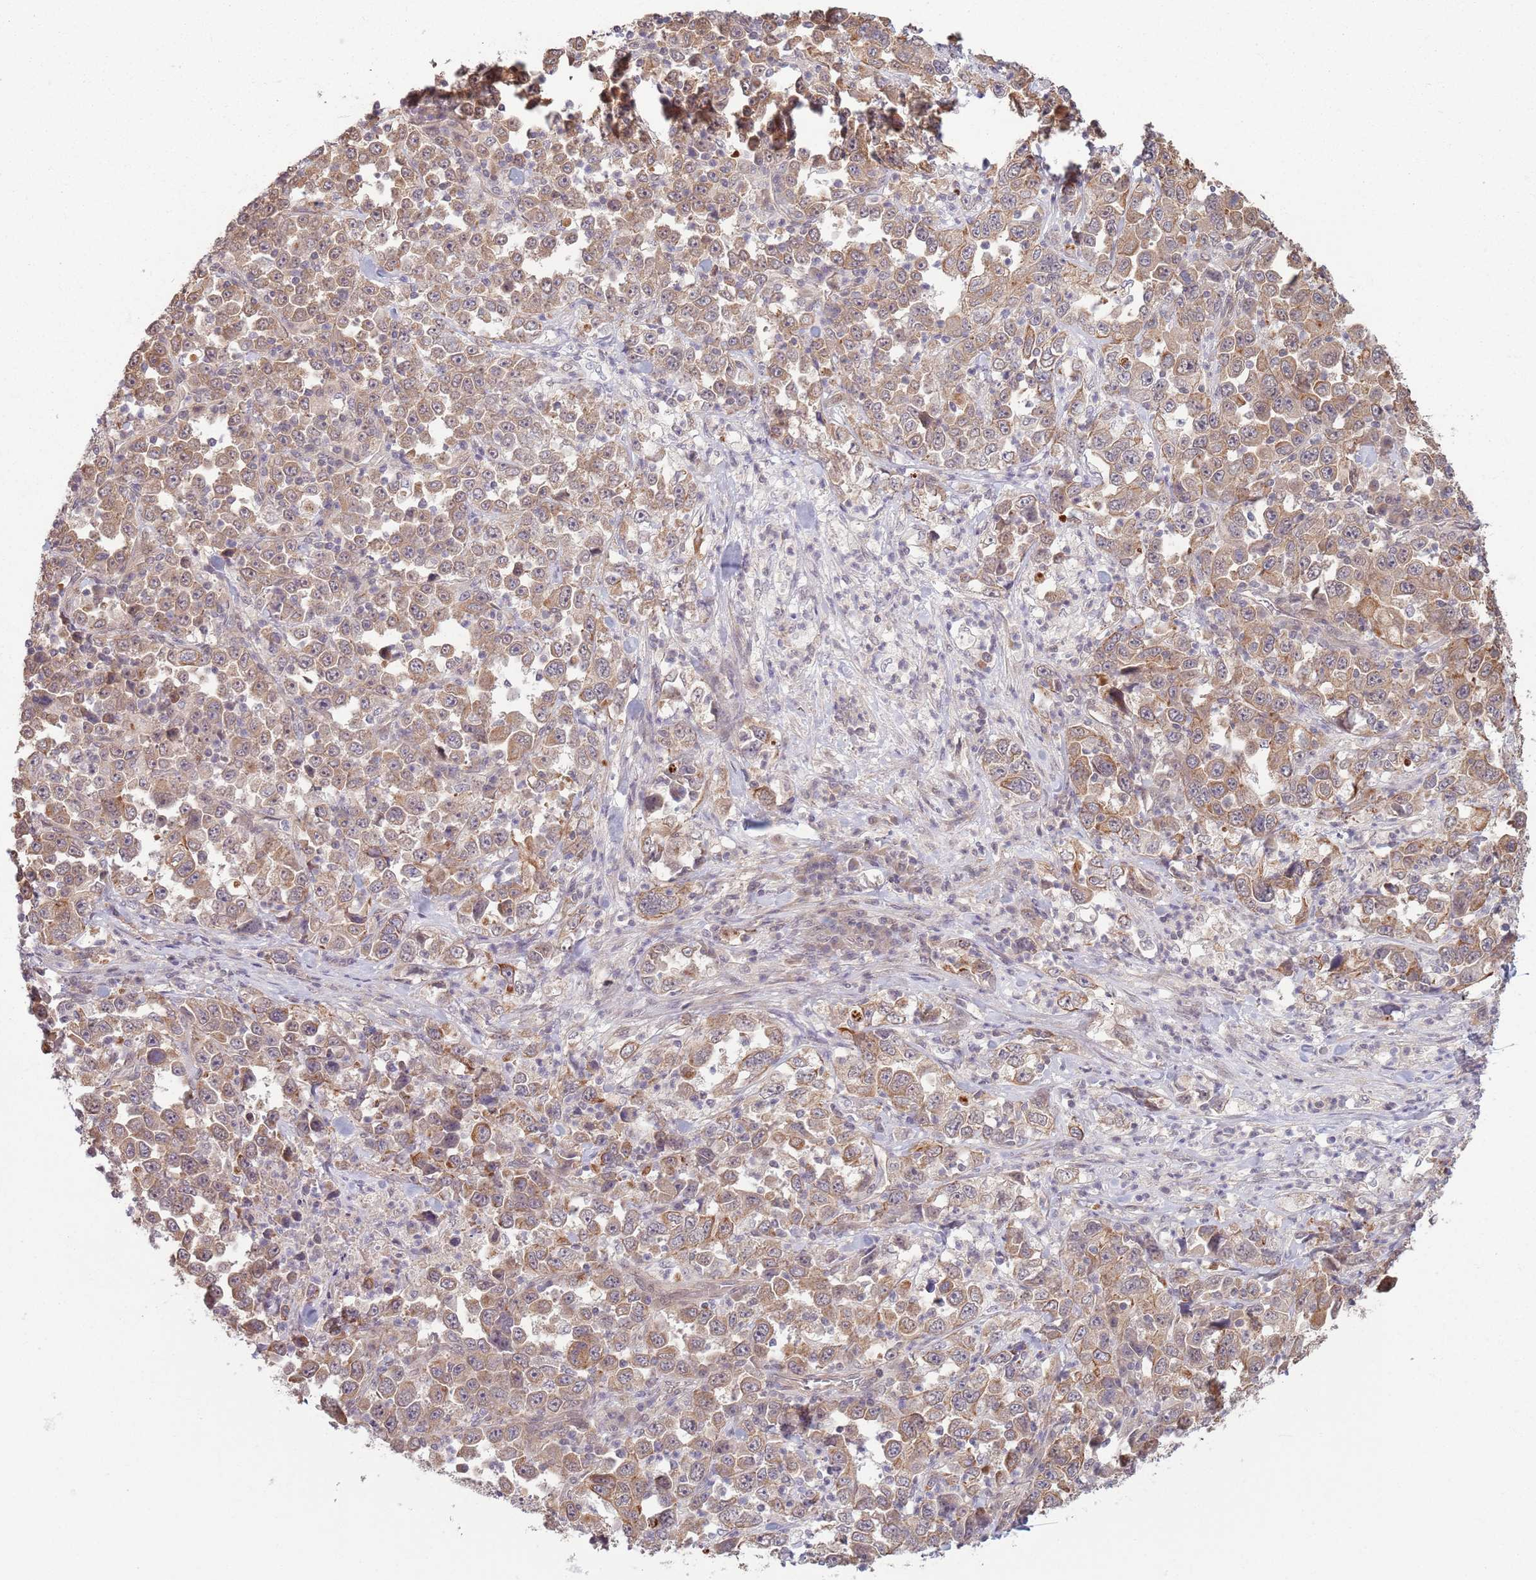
{"staining": {"intensity": "moderate", "quantity": ">75%", "location": "cytoplasmic/membranous"}, "tissue": "stomach cancer", "cell_type": "Tumor cells", "image_type": "cancer", "snomed": [{"axis": "morphology", "description": "Normal tissue, NOS"}, {"axis": "morphology", "description": "Adenocarcinoma, NOS"}, {"axis": "topography", "description": "Stomach, upper"}, {"axis": "topography", "description": "Stomach"}], "caption": "IHC micrograph of neoplastic tissue: stomach cancer stained using immunohistochemistry (IHC) displays medium levels of moderate protein expression localized specifically in the cytoplasmic/membranous of tumor cells, appearing as a cytoplasmic/membranous brown color.", "gene": "CCDC154", "patient": {"sex": "male", "age": 59}}